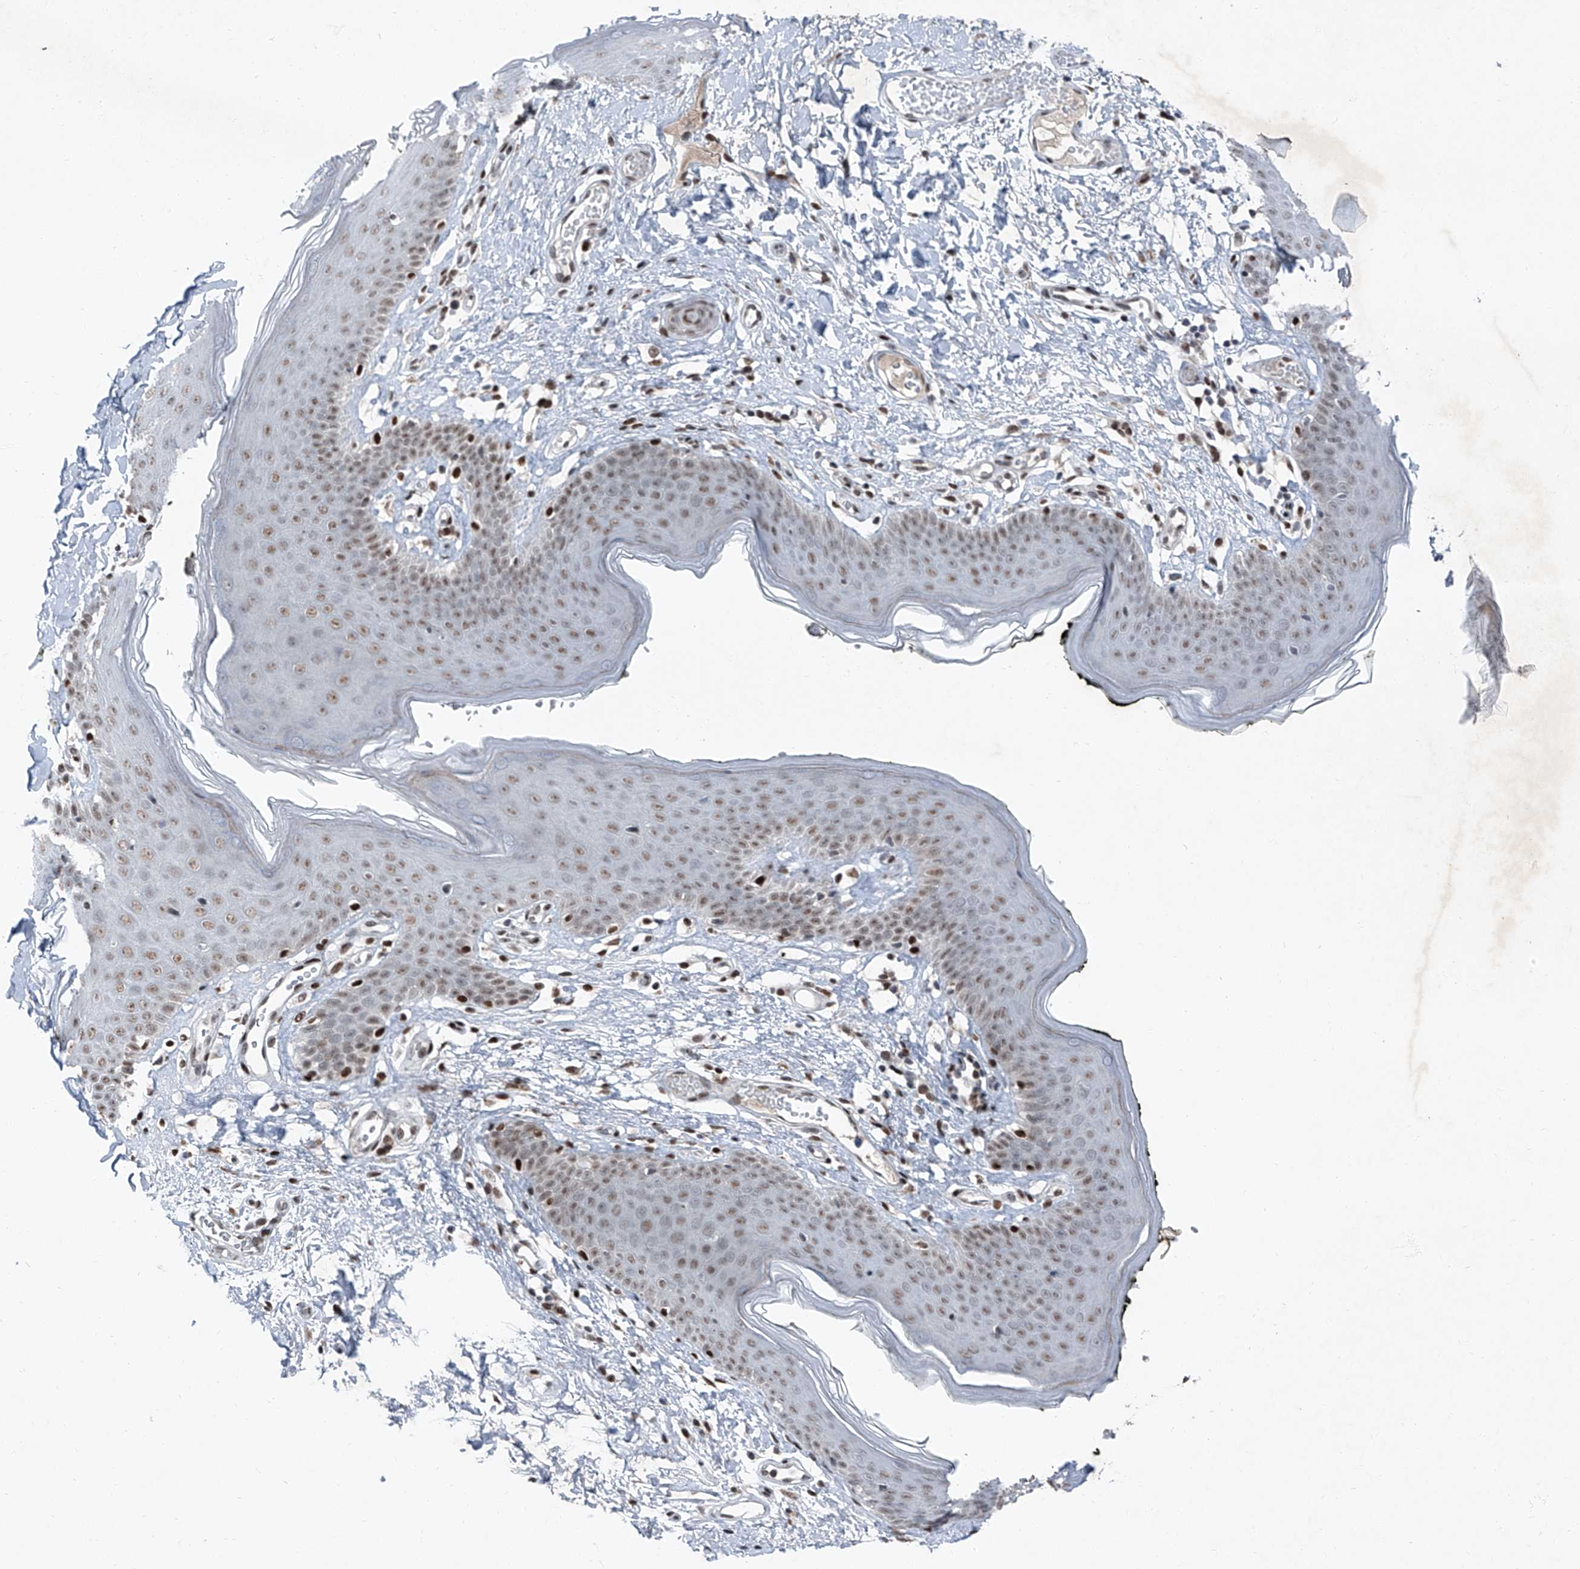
{"staining": {"intensity": "moderate", "quantity": "<25%", "location": "nuclear"}, "tissue": "skin", "cell_type": "Epidermal cells", "image_type": "normal", "snomed": [{"axis": "morphology", "description": "Normal tissue, NOS"}, {"axis": "morphology", "description": "Inflammation, NOS"}, {"axis": "topography", "description": "Vulva"}], "caption": "Skin stained with immunohistochemistry exhibits moderate nuclear positivity in about <25% of epidermal cells. (DAB (3,3'-diaminobenzidine) = brown stain, brightfield microscopy at high magnification).", "gene": "BMI1", "patient": {"sex": "female", "age": 84}}